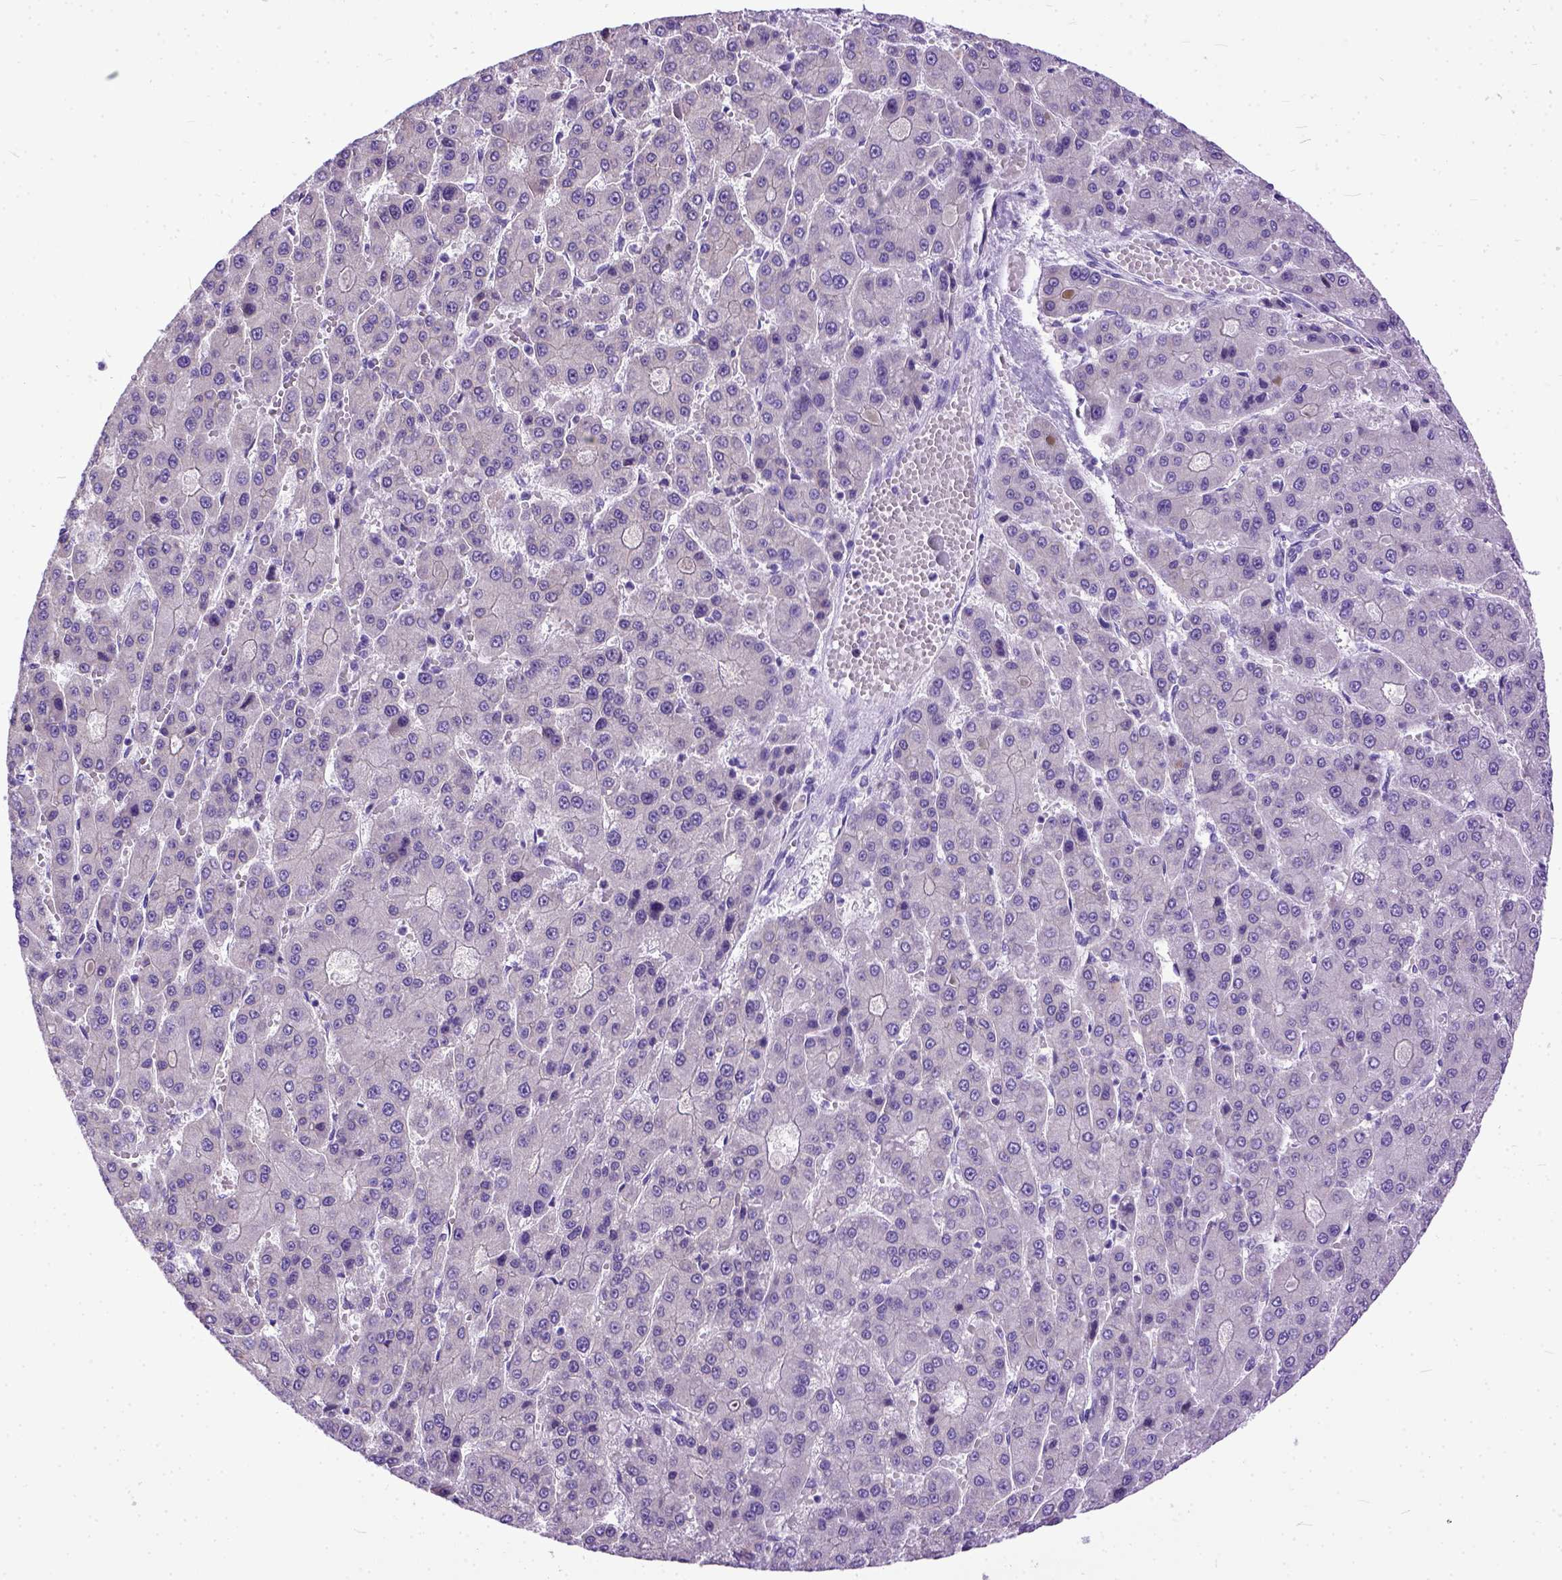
{"staining": {"intensity": "negative", "quantity": "none", "location": "none"}, "tissue": "liver cancer", "cell_type": "Tumor cells", "image_type": "cancer", "snomed": [{"axis": "morphology", "description": "Carcinoma, Hepatocellular, NOS"}, {"axis": "topography", "description": "Liver"}], "caption": "IHC of liver cancer demonstrates no positivity in tumor cells.", "gene": "PPL", "patient": {"sex": "male", "age": 70}}